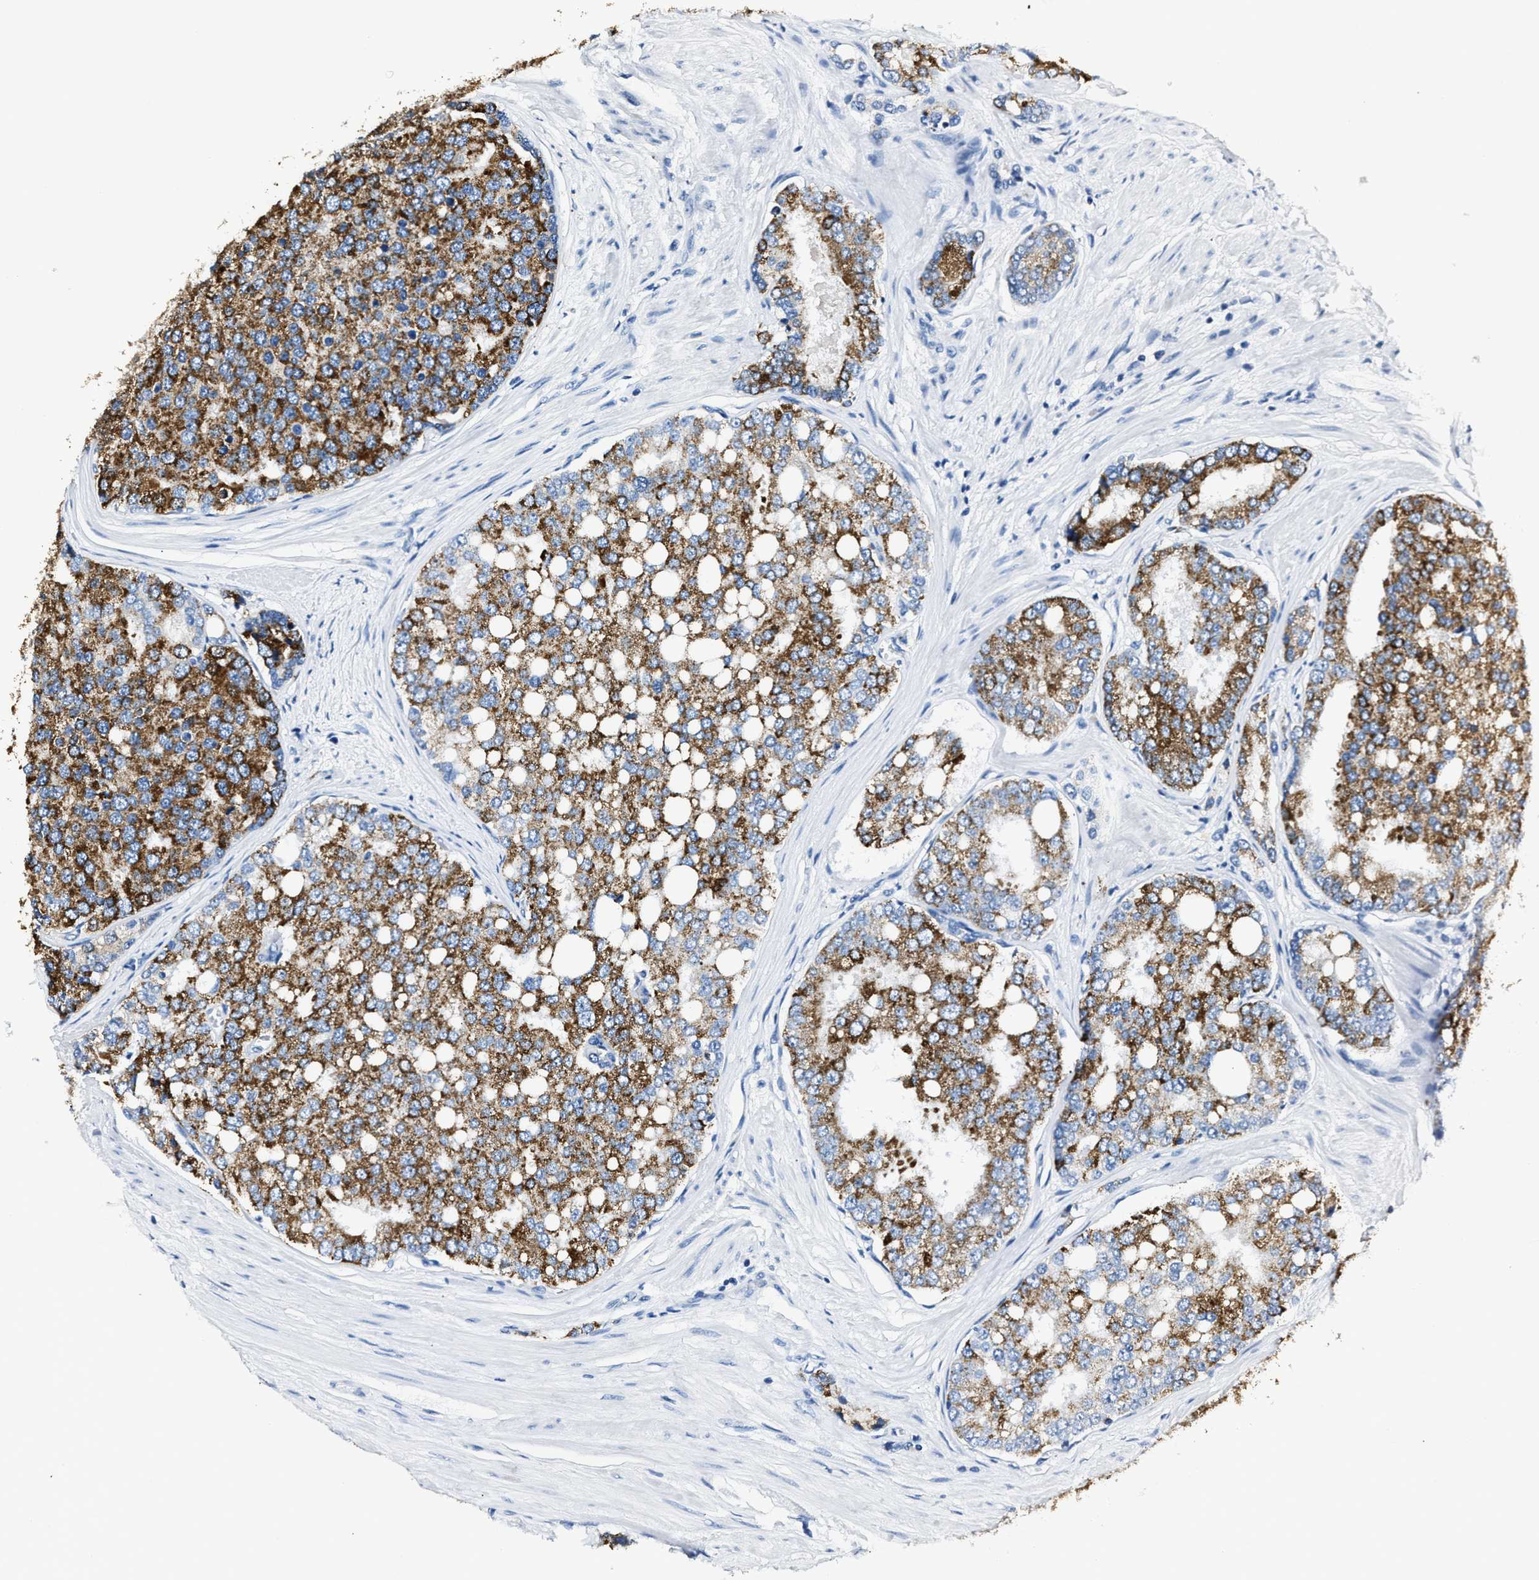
{"staining": {"intensity": "strong", "quantity": ">75%", "location": "cytoplasmic/membranous"}, "tissue": "prostate cancer", "cell_type": "Tumor cells", "image_type": "cancer", "snomed": [{"axis": "morphology", "description": "Adenocarcinoma, High grade"}, {"axis": "topography", "description": "Prostate"}], "caption": "A brown stain shows strong cytoplasmic/membranous expression of a protein in human prostate cancer (adenocarcinoma (high-grade)) tumor cells.", "gene": "AMACR", "patient": {"sex": "male", "age": 50}}